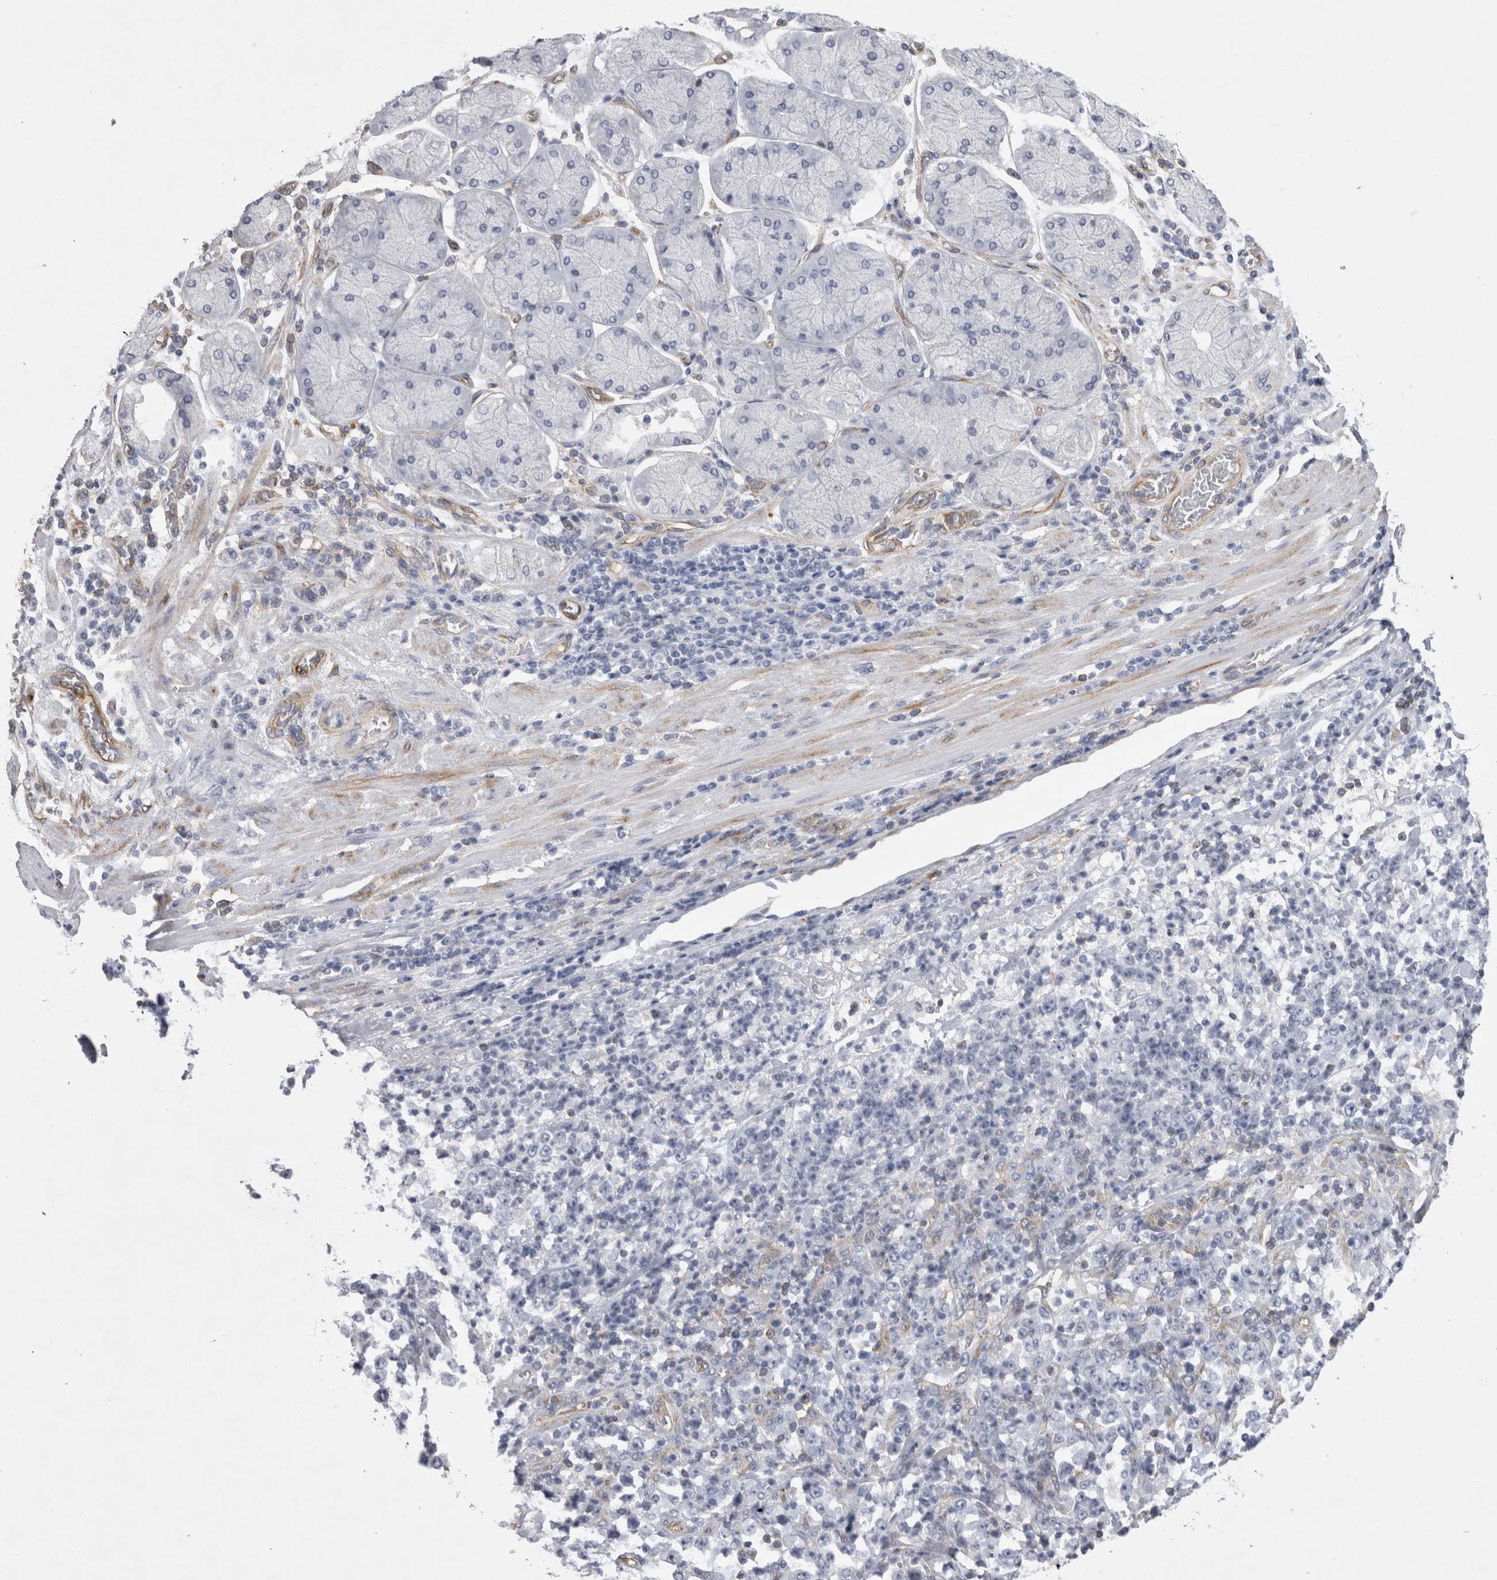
{"staining": {"intensity": "negative", "quantity": "none", "location": "none"}, "tissue": "stomach cancer", "cell_type": "Tumor cells", "image_type": "cancer", "snomed": [{"axis": "morphology", "description": "Normal tissue, NOS"}, {"axis": "morphology", "description": "Adenocarcinoma, NOS"}, {"axis": "topography", "description": "Stomach, upper"}, {"axis": "topography", "description": "Stomach"}], "caption": "This is a photomicrograph of immunohistochemistry (IHC) staining of stomach adenocarcinoma, which shows no positivity in tumor cells.", "gene": "ATXN3", "patient": {"sex": "male", "age": 59}}